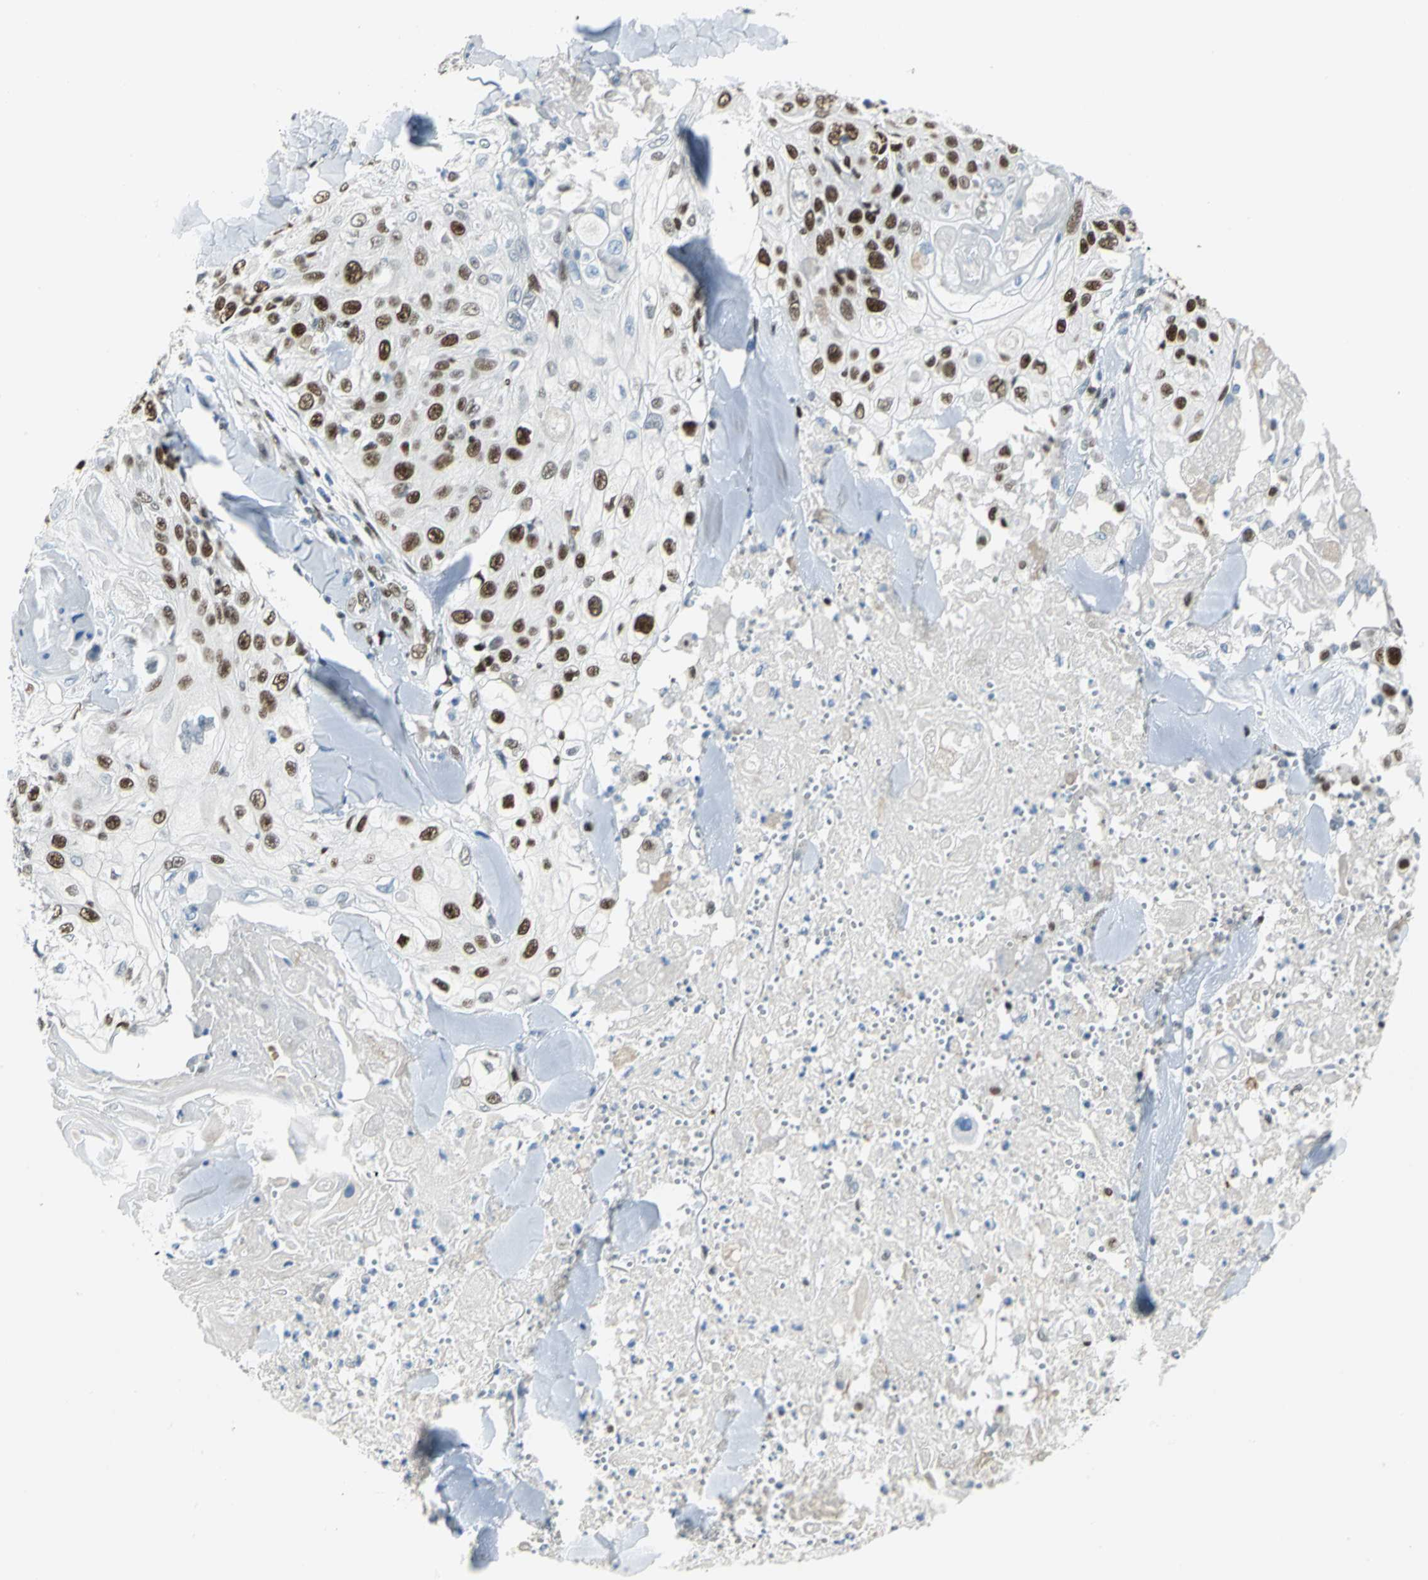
{"staining": {"intensity": "strong", "quantity": ">75%", "location": "nuclear"}, "tissue": "skin cancer", "cell_type": "Tumor cells", "image_type": "cancer", "snomed": [{"axis": "morphology", "description": "Squamous cell carcinoma, NOS"}, {"axis": "topography", "description": "Skin"}], "caption": "This is an image of immunohistochemistry (IHC) staining of squamous cell carcinoma (skin), which shows strong expression in the nuclear of tumor cells.", "gene": "MCM4", "patient": {"sex": "male", "age": 86}}